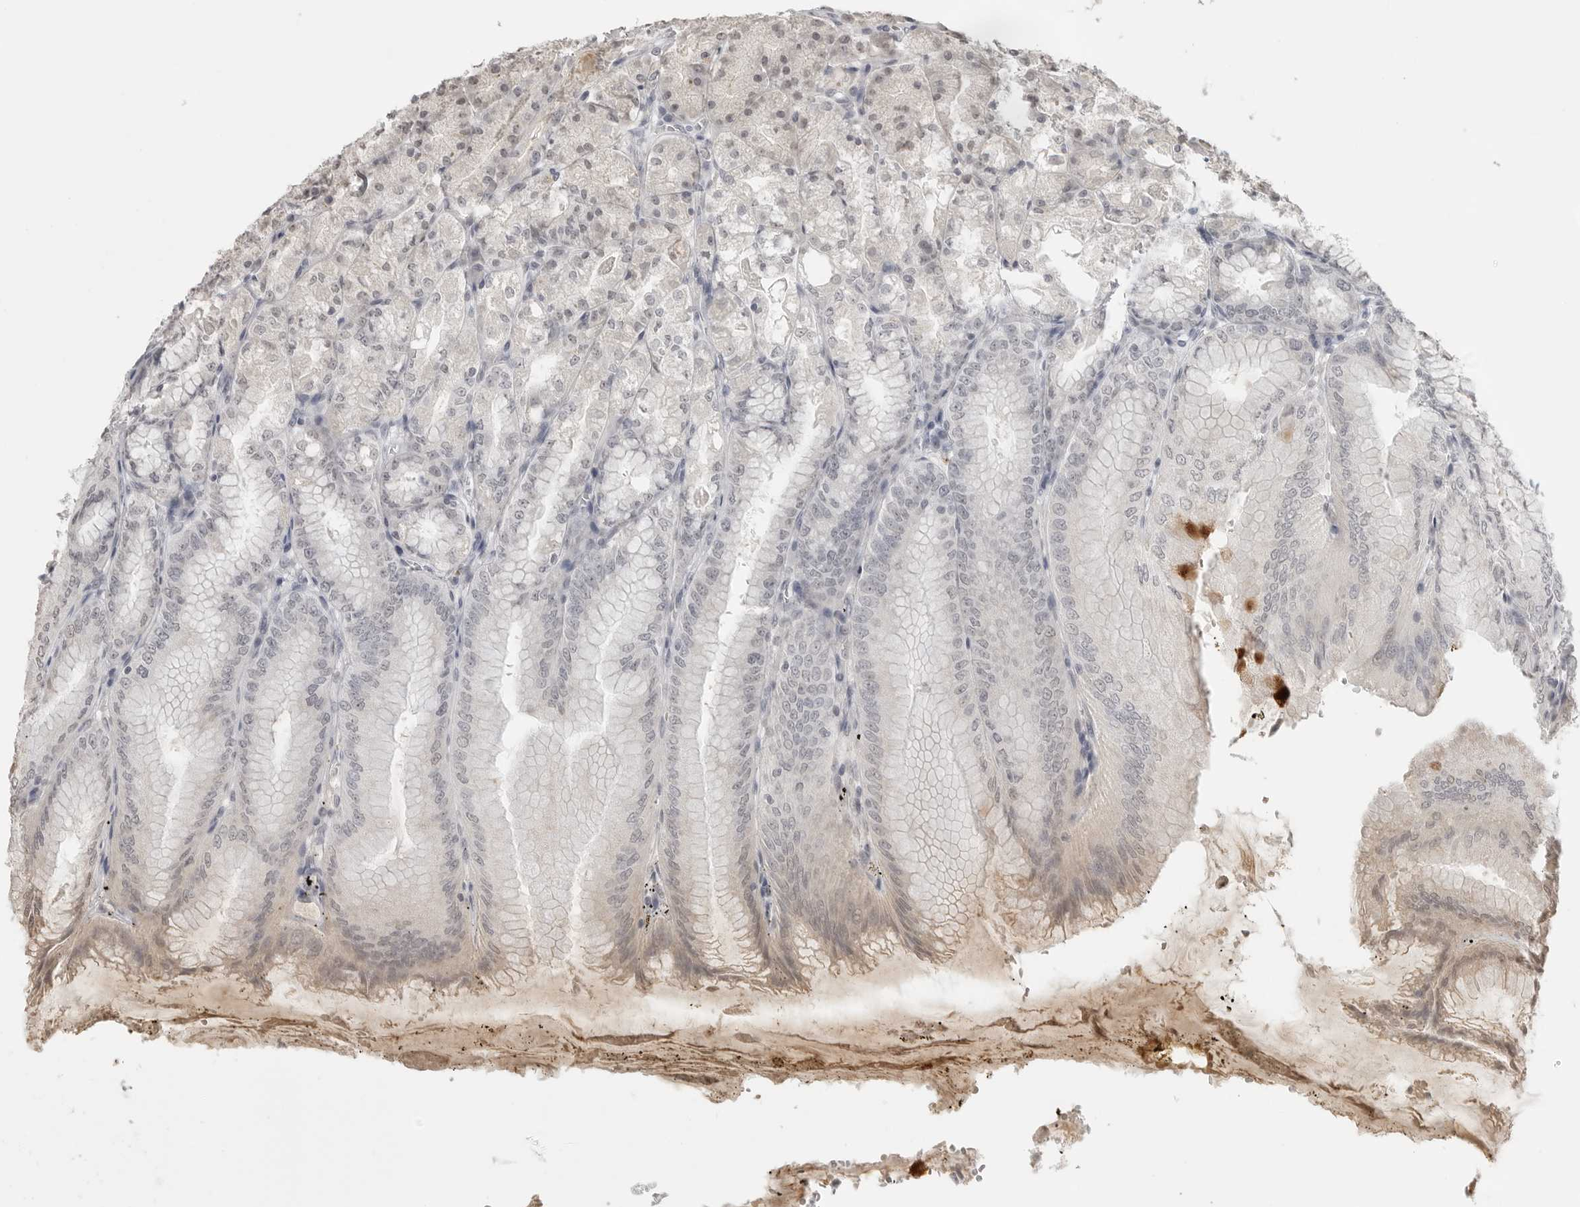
{"staining": {"intensity": "weak", "quantity": "<25%", "location": "cytoplasmic/membranous"}, "tissue": "stomach", "cell_type": "Glandular cells", "image_type": "normal", "snomed": [{"axis": "morphology", "description": "Normal tissue, NOS"}, {"axis": "topography", "description": "Stomach, lower"}], "caption": "An immunohistochemistry histopathology image of benign stomach is shown. There is no staining in glandular cells of stomach.", "gene": "PRSS1", "patient": {"sex": "male", "age": 71}}